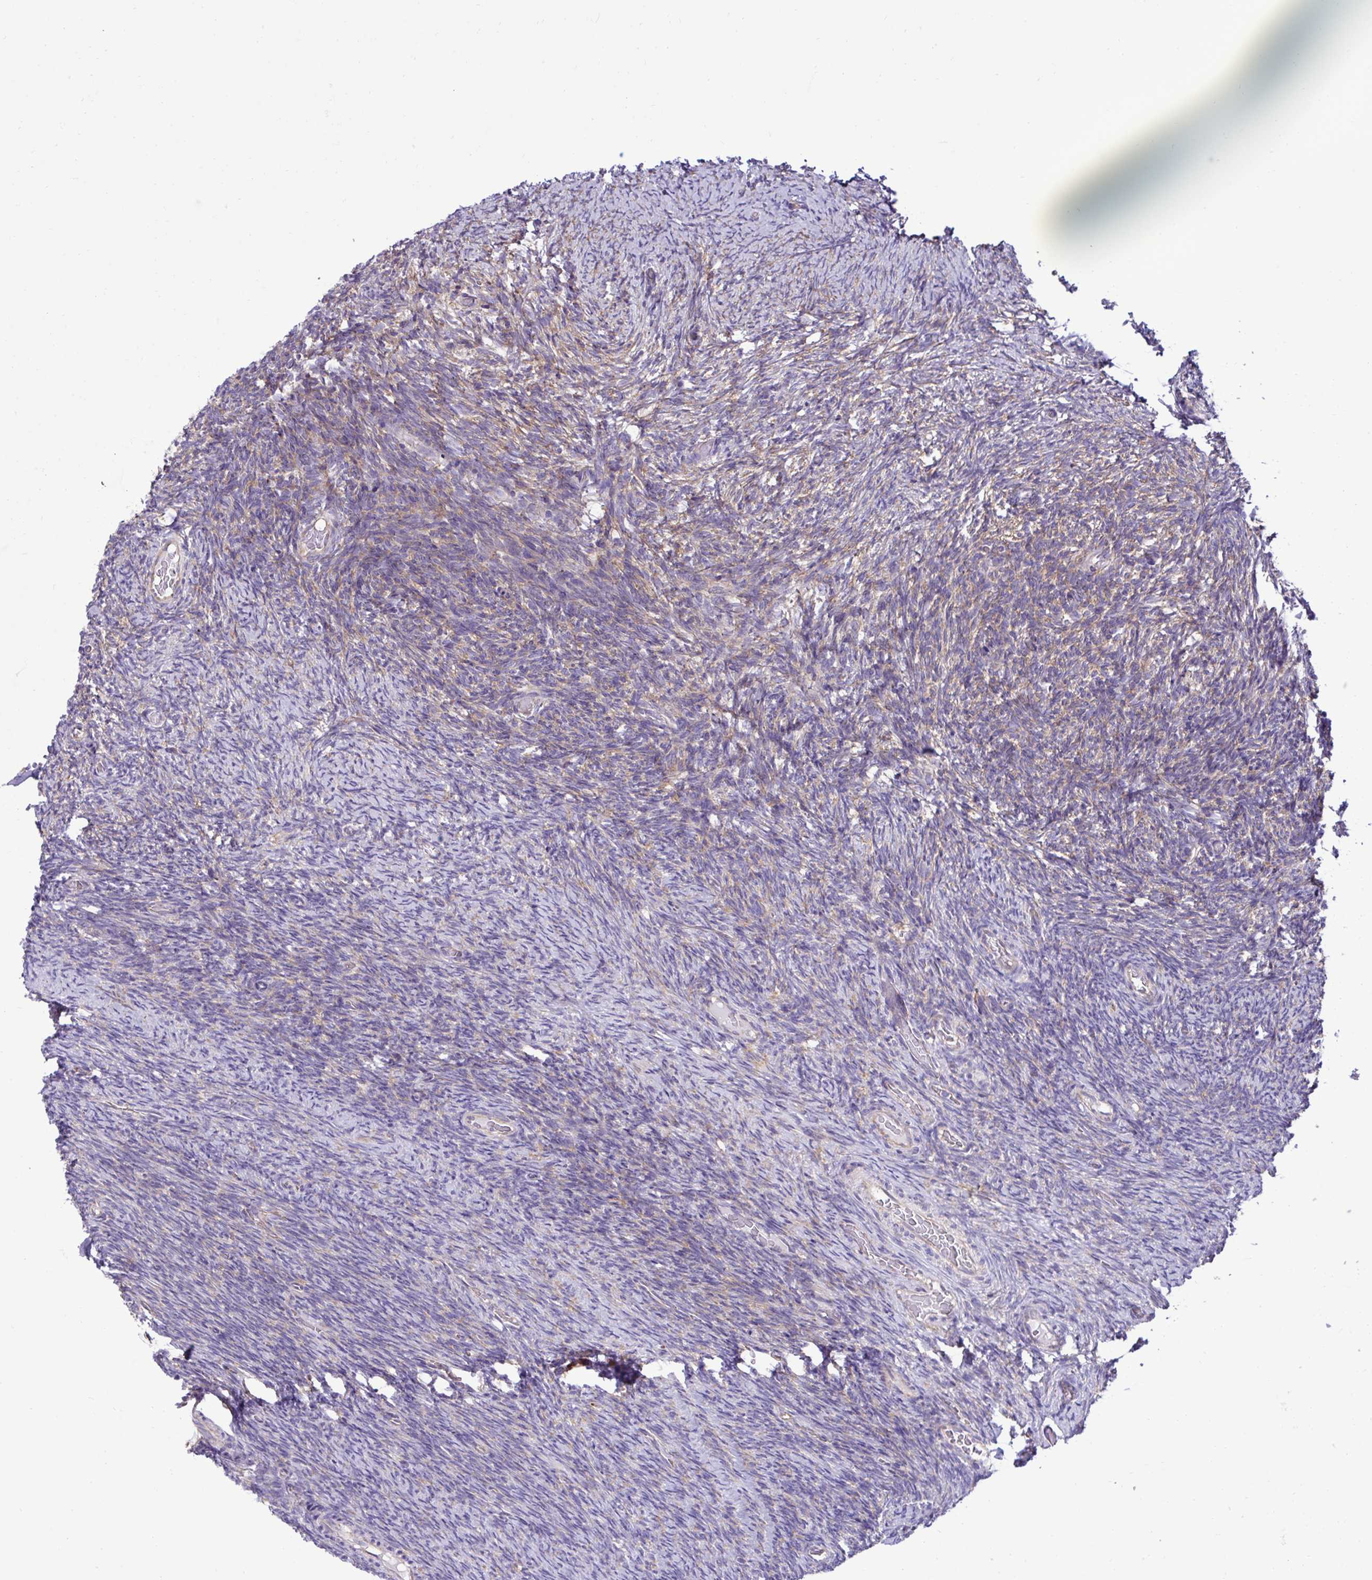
{"staining": {"intensity": "weak", "quantity": "25%-75%", "location": "cytoplasmic/membranous"}, "tissue": "ovary", "cell_type": "Ovarian stroma cells", "image_type": "normal", "snomed": [{"axis": "morphology", "description": "Normal tissue, NOS"}, {"axis": "topography", "description": "Ovary"}], "caption": "Immunohistochemistry (IHC) (DAB (3,3'-diaminobenzidine)) staining of normal human ovary demonstrates weak cytoplasmic/membranous protein expression in approximately 25%-75% of ovarian stroma cells.", "gene": "RPL7", "patient": {"sex": "female", "age": 34}}